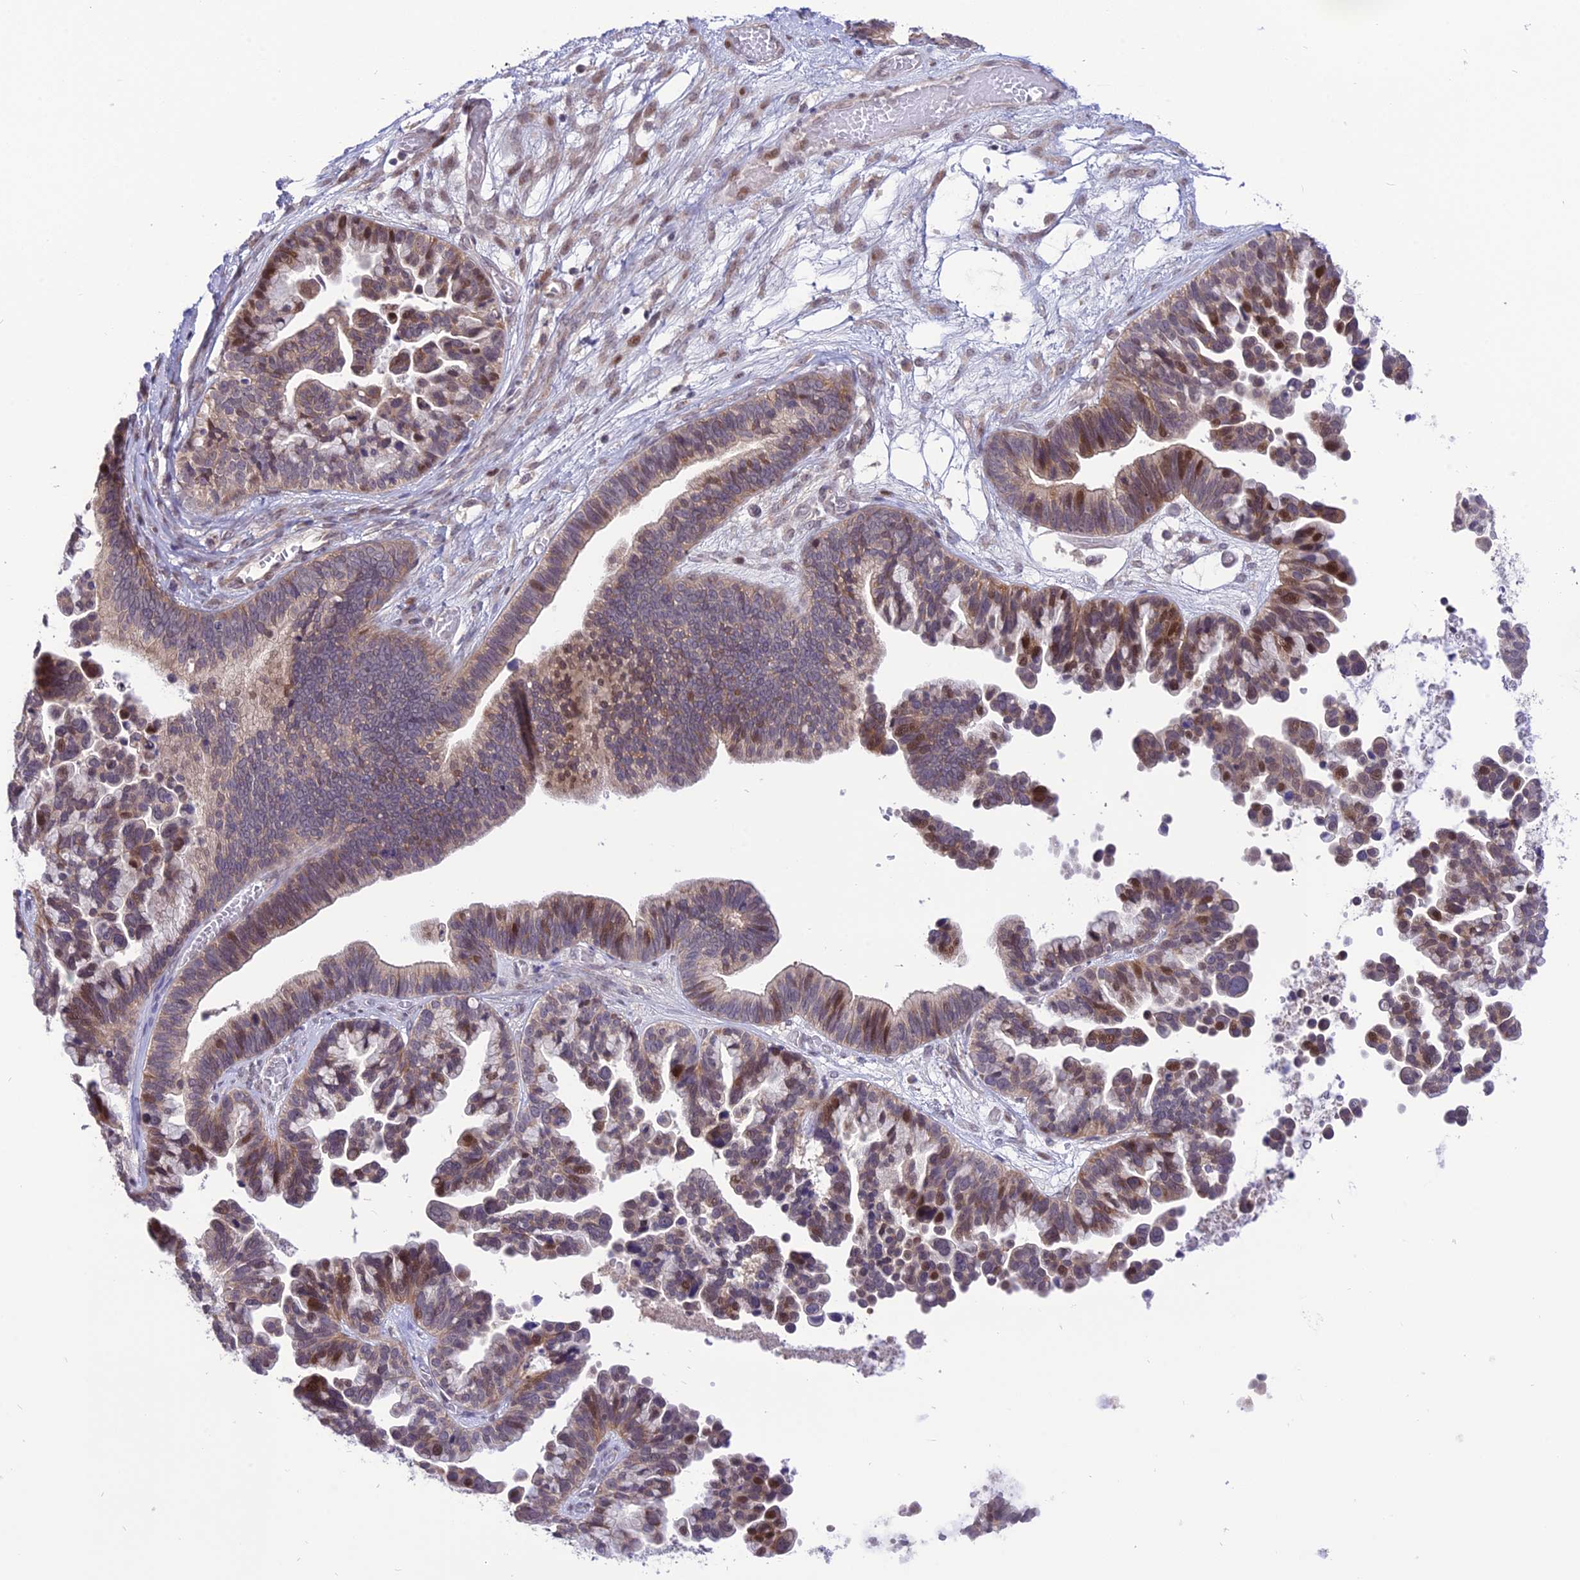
{"staining": {"intensity": "moderate", "quantity": "25%-75%", "location": "nuclear"}, "tissue": "ovarian cancer", "cell_type": "Tumor cells", "image_type": "cancer", "snomed": [{"axis": "morphology", "description": "Cystadenocarcinoma, serous, NOS"}, {"axis": "topography", "description": "Ovary"}], "caption": "Immunohistochemical staining of serous cystadenocarcinoma (ovarian) exhibits medium levels of moderate nuclear protein positivity in about 25%-75% of tumor cells.", "gene": "ZNF837", "patient": {"sex": "female", "age": 56}}